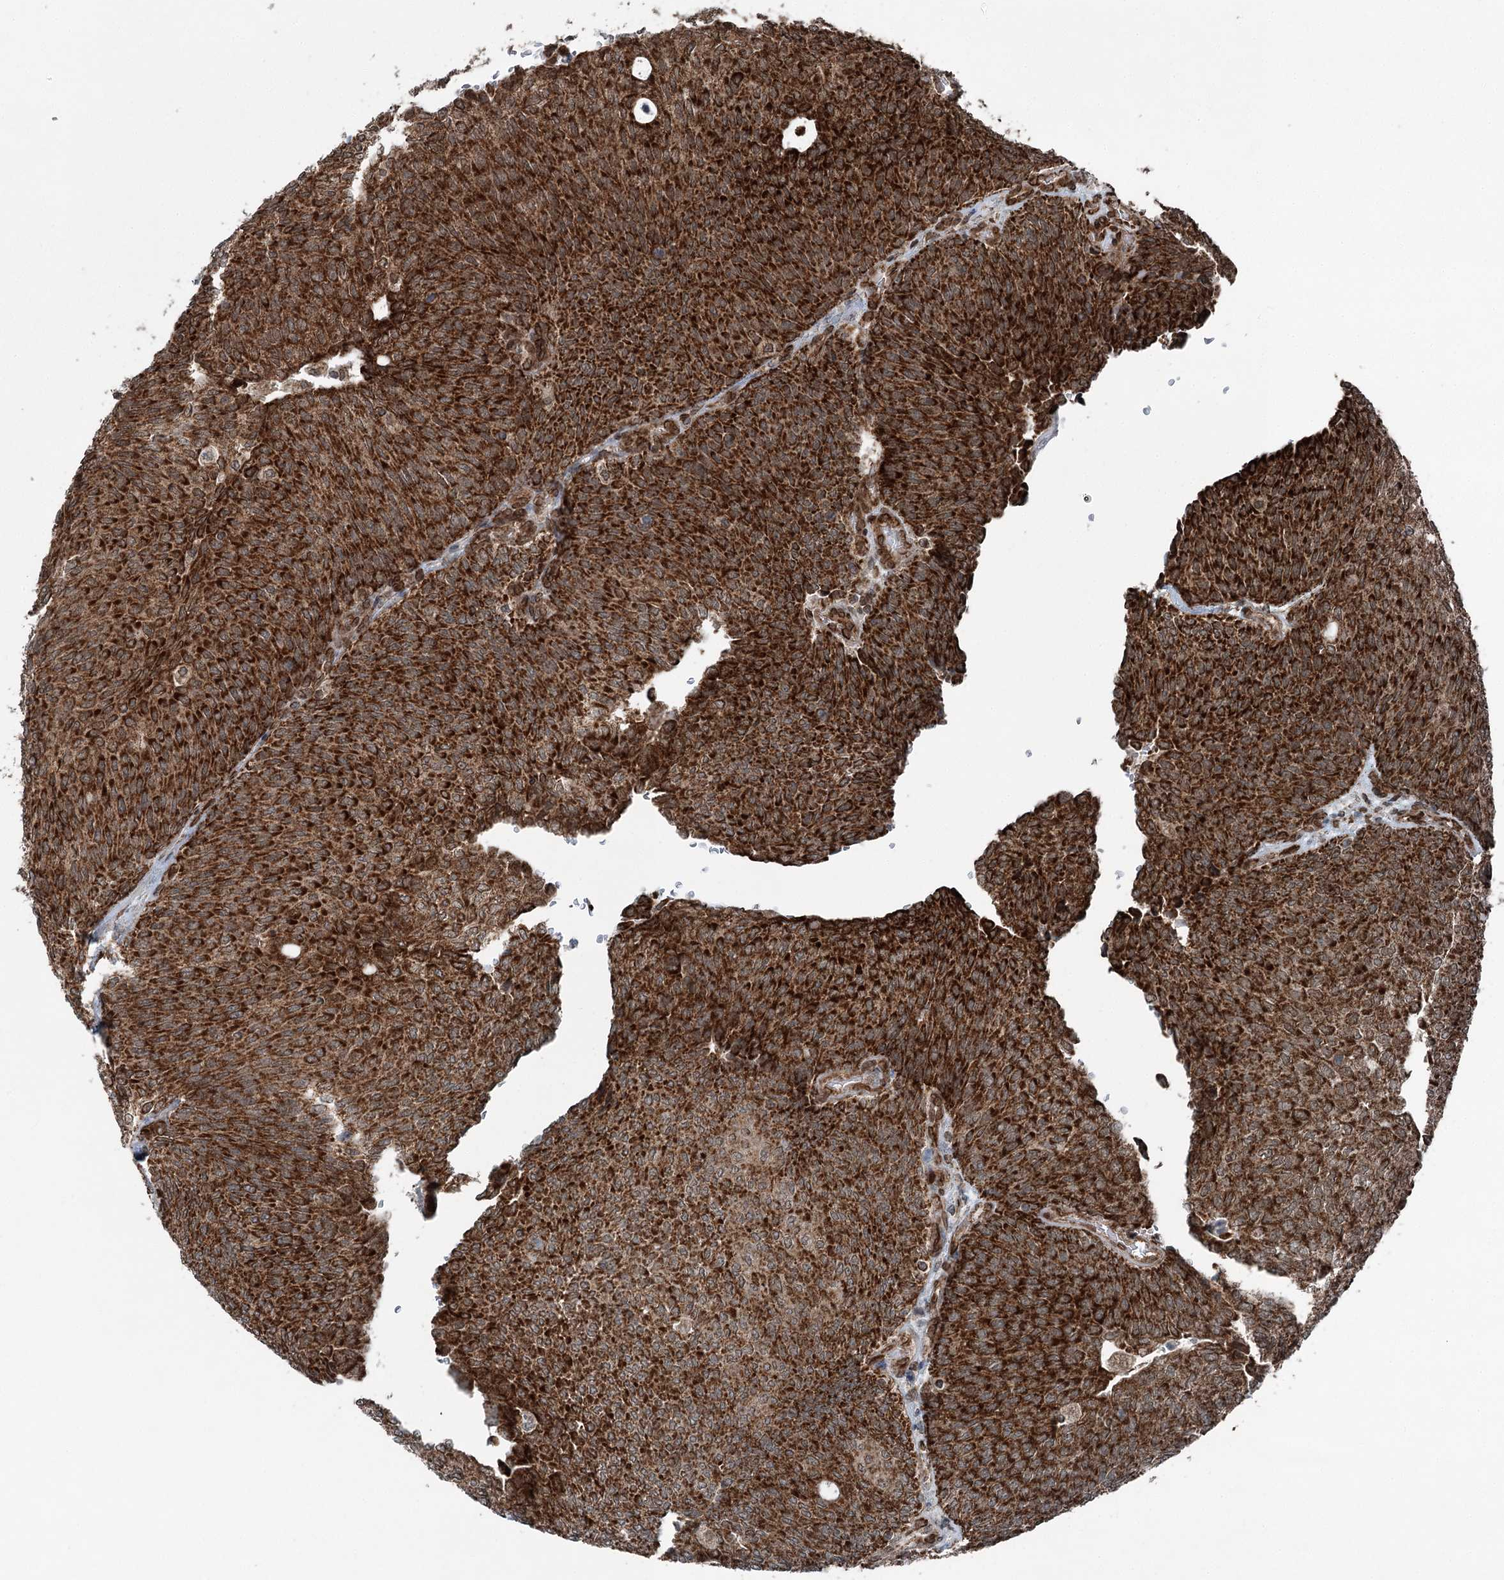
{"staining": {"intensity": "strong", "quantity": ">75%", "location": "cytoplasmic/membranous"}, "tissue": "urothelial cancer", "cell_type": "Tumor cells", "image_type": "cancer", "snomed": [{"axis": "morphology", "description": "Urothelial carcinoma, Low grade"}, {"axis": "topography", "description": "Urinary bladder"}], "caption": "Urothelial cancer tissue demonstrates strong cytoplasmic/membranous staining in about >75% of tumor cells, visualized by immunohistochemistry. The protein is stained brown, and the nuclei are stained in blue (DAB IHC with brightfield microscopy, high magnification).", "gene": "BCKDHA", "patient": {"sex": "female", "age": 79}}